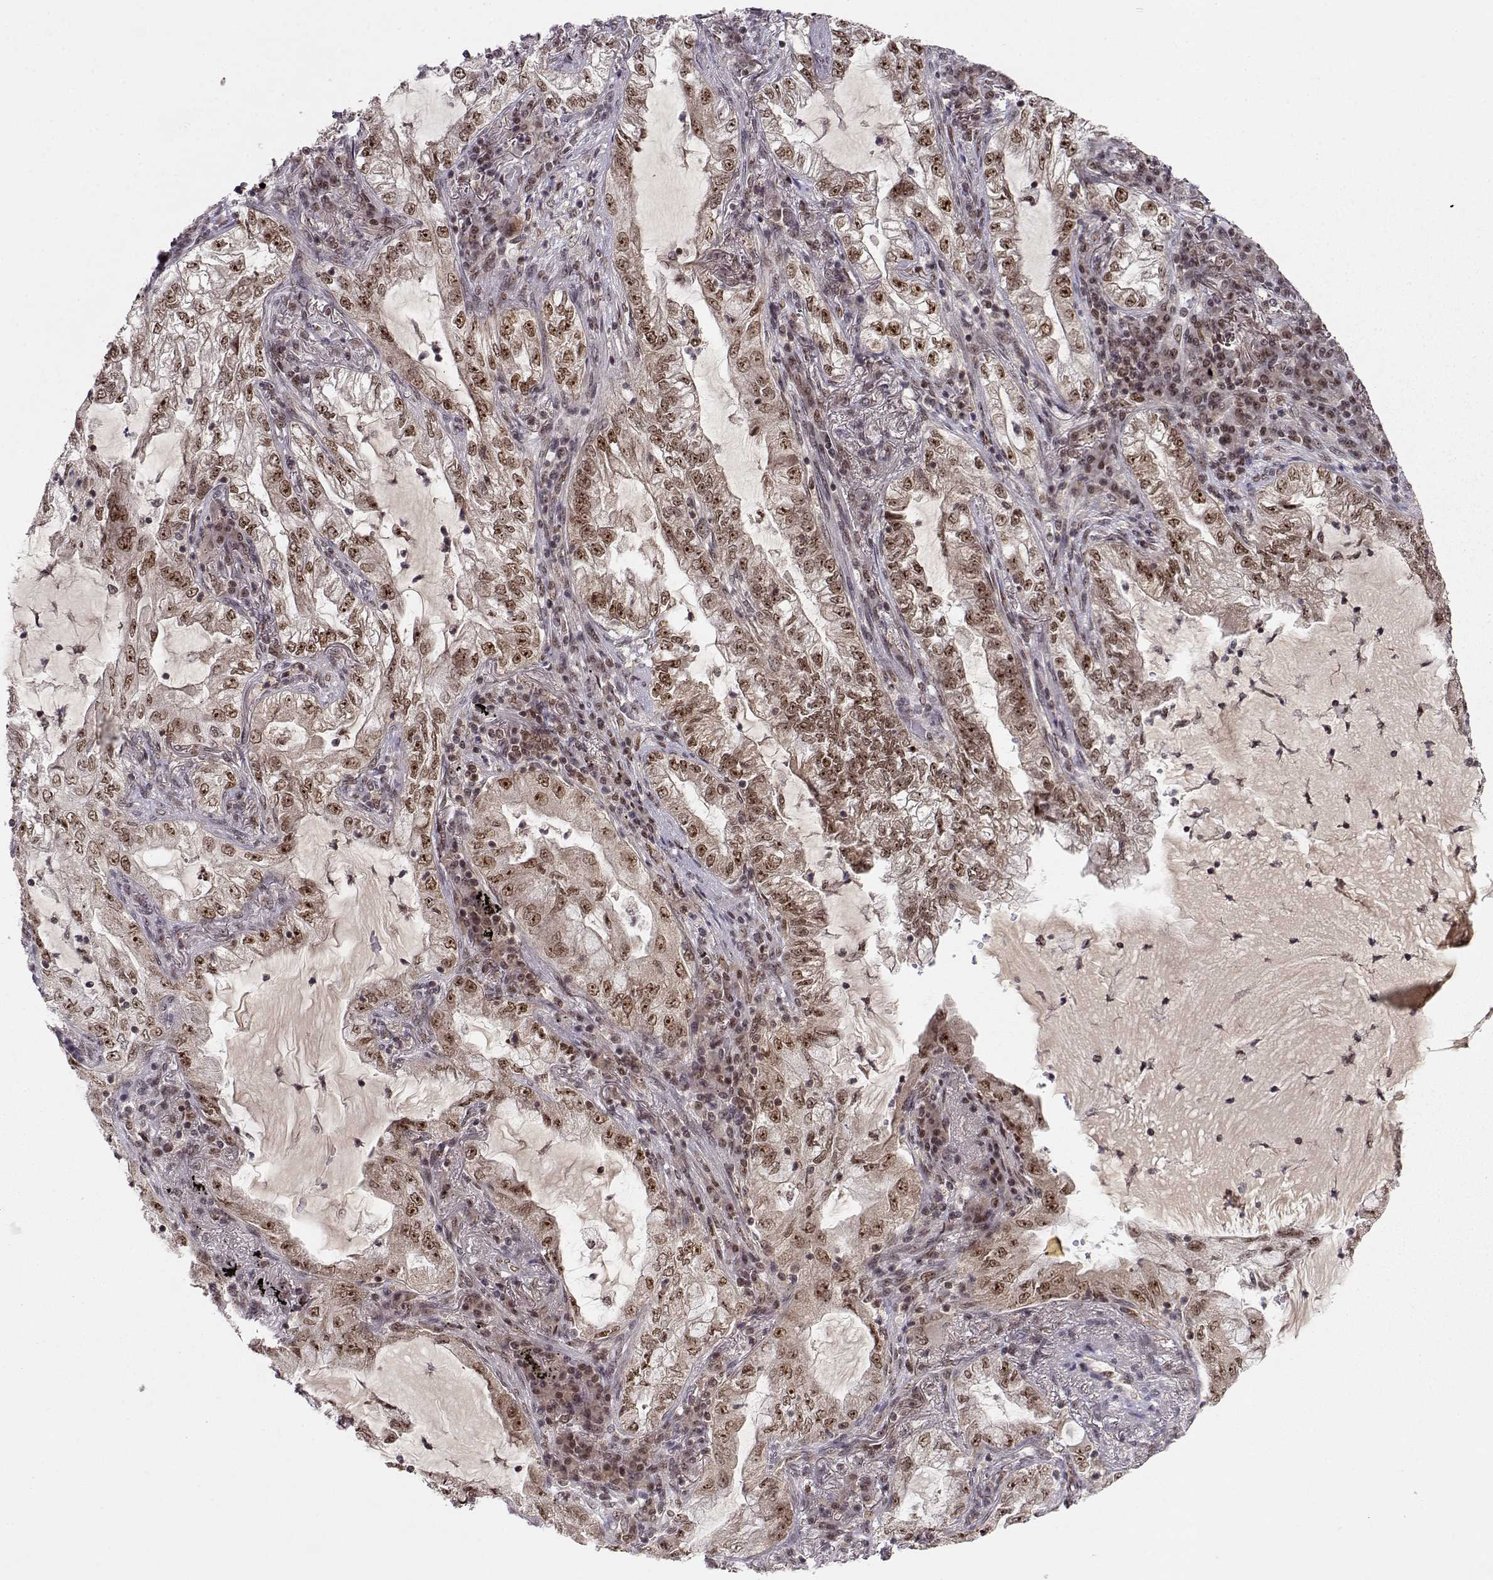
{"staining": {"intensity": "moderate", "quantity": ">75%", "location": "nuclear"}, "tissue": "lung cancer", "cell_type": "Tumor cells", "image_type": "cancer", "snomed": [{"axis": "morphology", "description": "Adenocarcinoma, NOS"}, {"axis": "topography", "description": "Lung"}], "caption": "Protein staining exhibits moderate nuclear staining in approximately >75% of tumor cells in lung cancer (adenocarcinoma).", "gene": "CSNK2A1", "patient": {"sex": "female", "age": 73}}